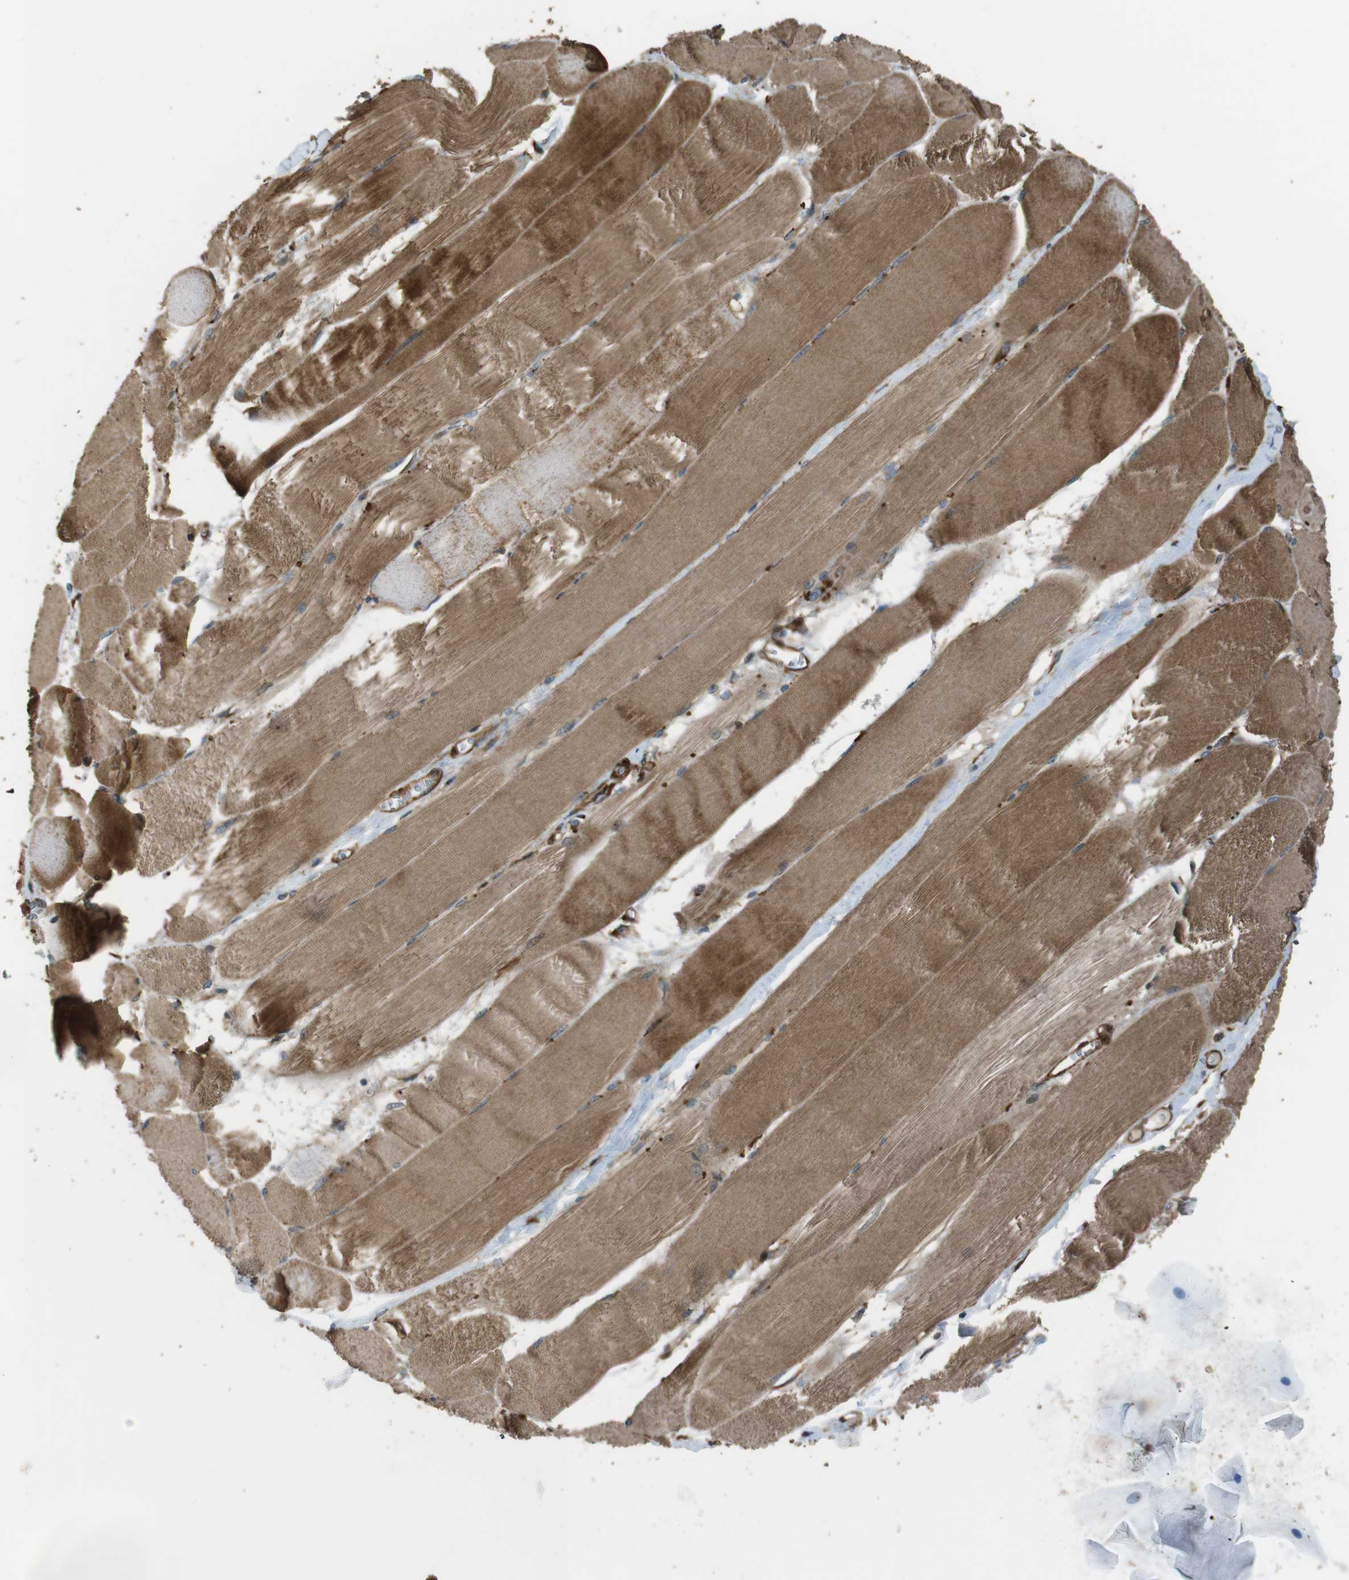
{"staining": {"intensity": "moderate", "quantity": ">75%", "location": "cytoplasmic/membranous"}, "tissue": "skeletal muscle", "cell_type": "Myocytes", "image_type": "normal", "snomed": [{"axis": "morphology", "description": "Normal tissue, NOS"}, {"axis": "morphology", "description": "Squamous cell carcinoma, NOS"}, {"axis": "topography", "description": "Skeletal muscle"}], "caption": "Skeletal muscle stained for a protein reveals moderate cytoplasmic/membranous positivity in myocytes.", "gene": "MSRB3", "patient": {"sex": "male", "age": 51}}